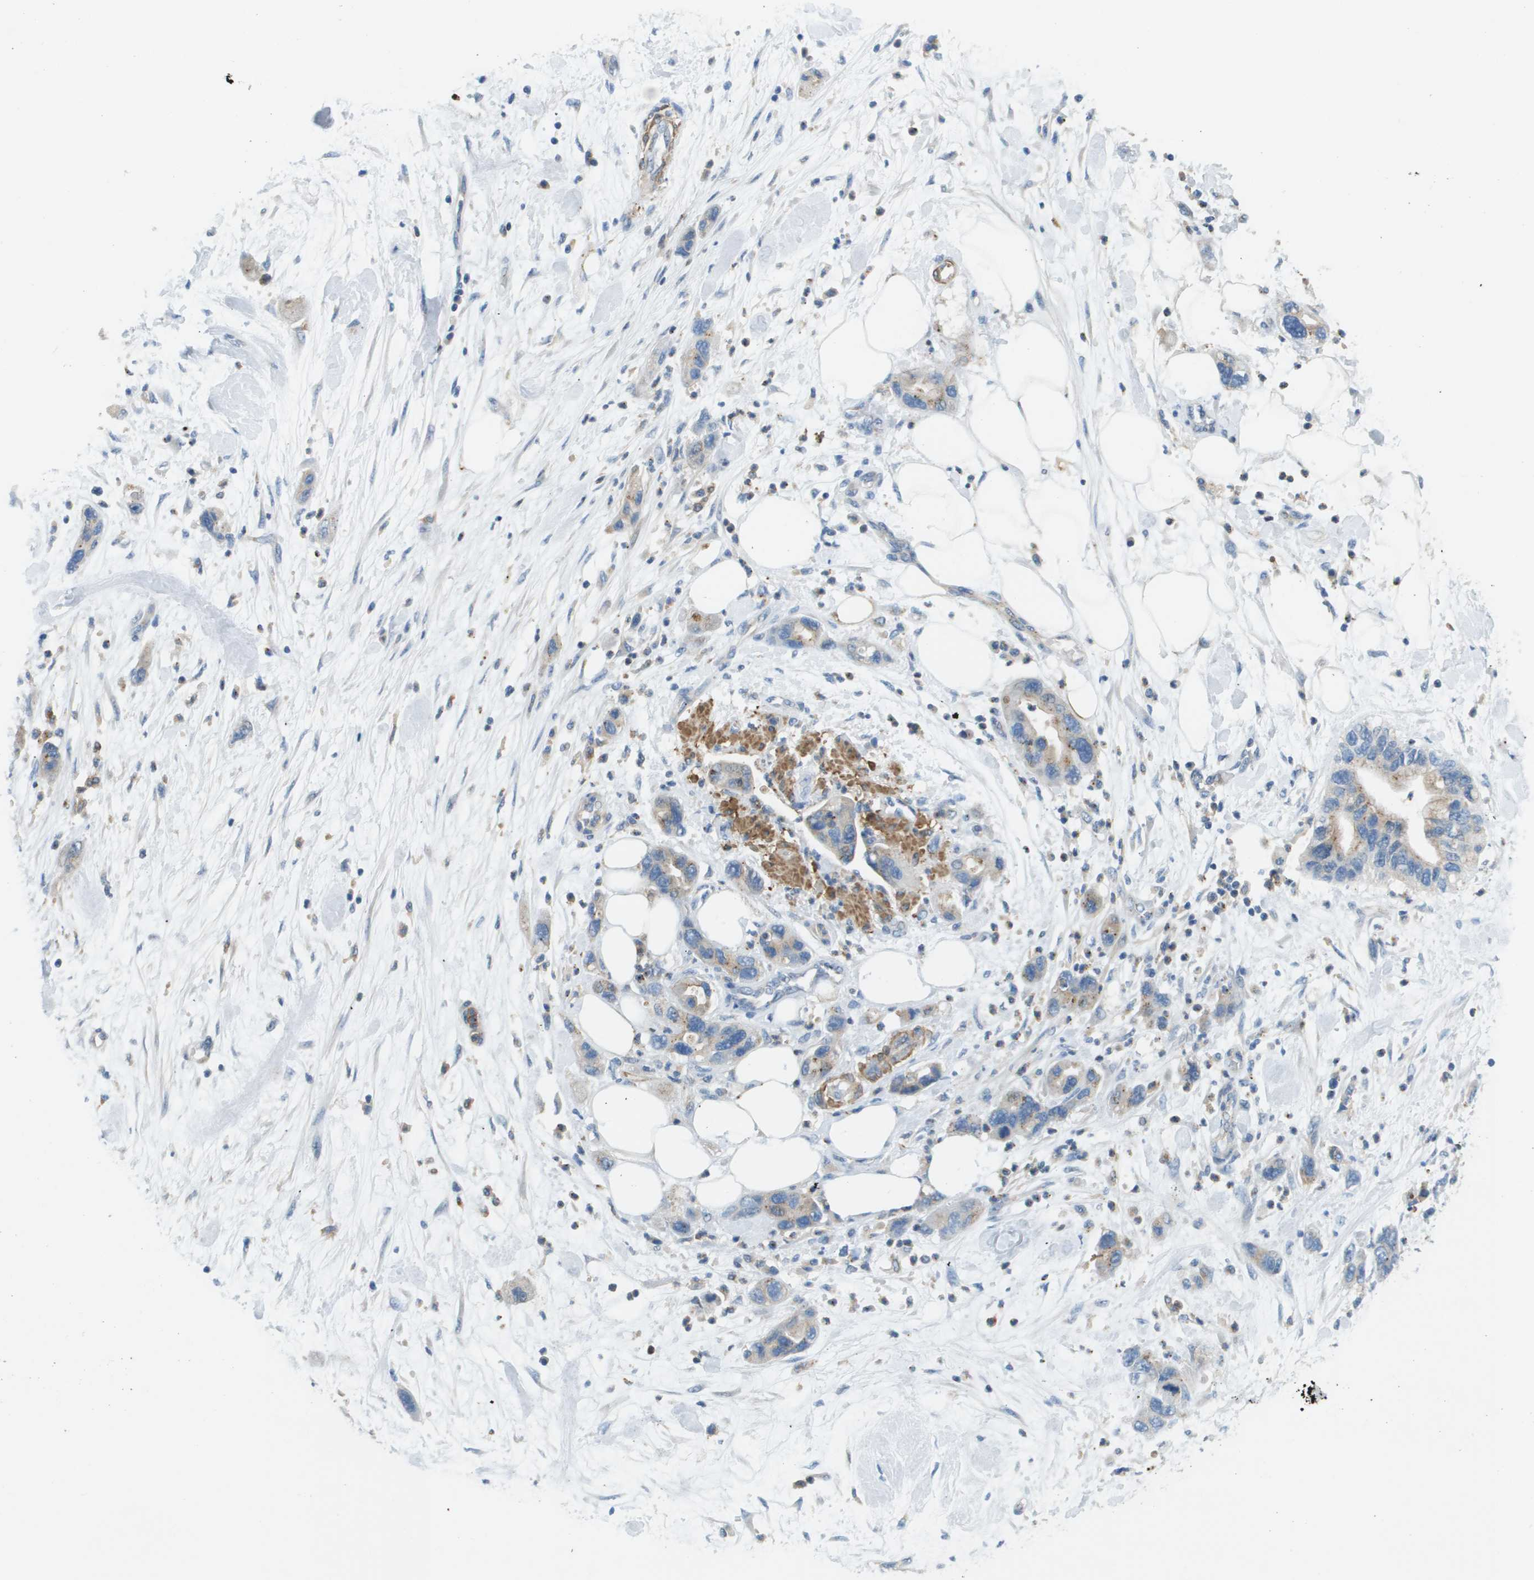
{"staining": {"intensity": "weak", "quantity": "<25%", "location": "cytoplasmic/membranous"}, "tissue": "pancreatic cancer", "cell_type": "Tumor cells", "image_type": "cancer", "snomed": [{"axis": "morphology", "description": "Normal tissue, NOS"}, {"axis": "morphology", "description": "Adenocarcinoma, NOS"}, {"axis": "topography", "description": "Pancreas"}], "caption": "Tumor cells show no significant positivity in pancreatic cancer (adenocarcinoma).", "gene": "MYH11", "patient": {"sex": "female", "age": 71}}